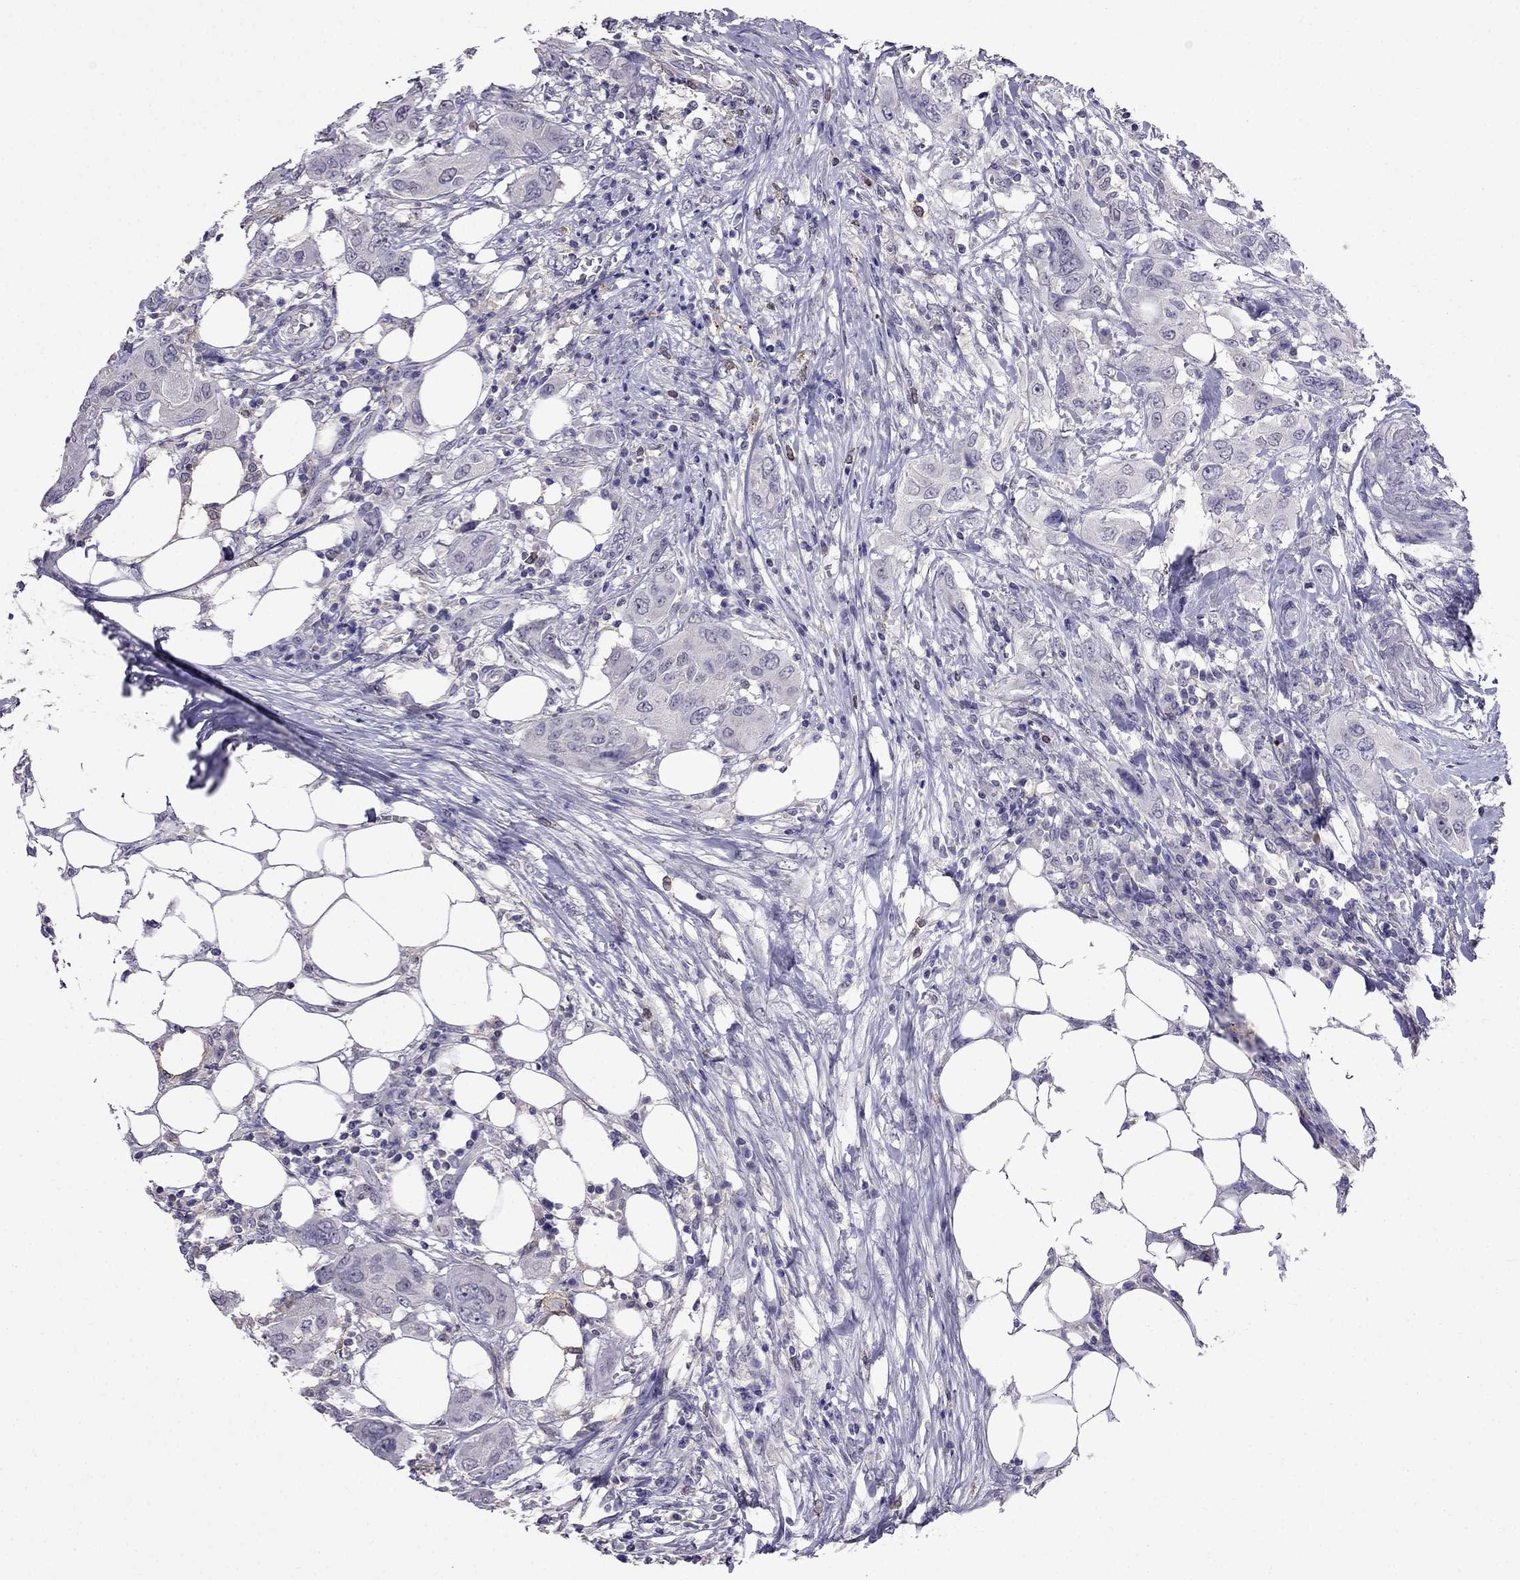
{"staining": {"intensity": "negative", "quantity": "none", "location": "none"}, "tissue": "urothelial cancer", "cell_type": "Tumor cells", "image_type": "cancer", "snomed": [{"axis": "morphology", "description": "Urothelial carcinoma, NOS"}, {"axis": "morphology", "description": "Urothelial carcinoma, High grade"}, {"axis": "topography", "description": "Urinary bladder"}], "caption": "High power microscopy micrograph of an IHC micrograph of urothelial cancer, revealing no significant positivity in tumor cells. (DAB immunohistochemistry with hematoxylin counter stain).", "gene": "AQP9", "patient": {"sex": "male", "age": 63}}